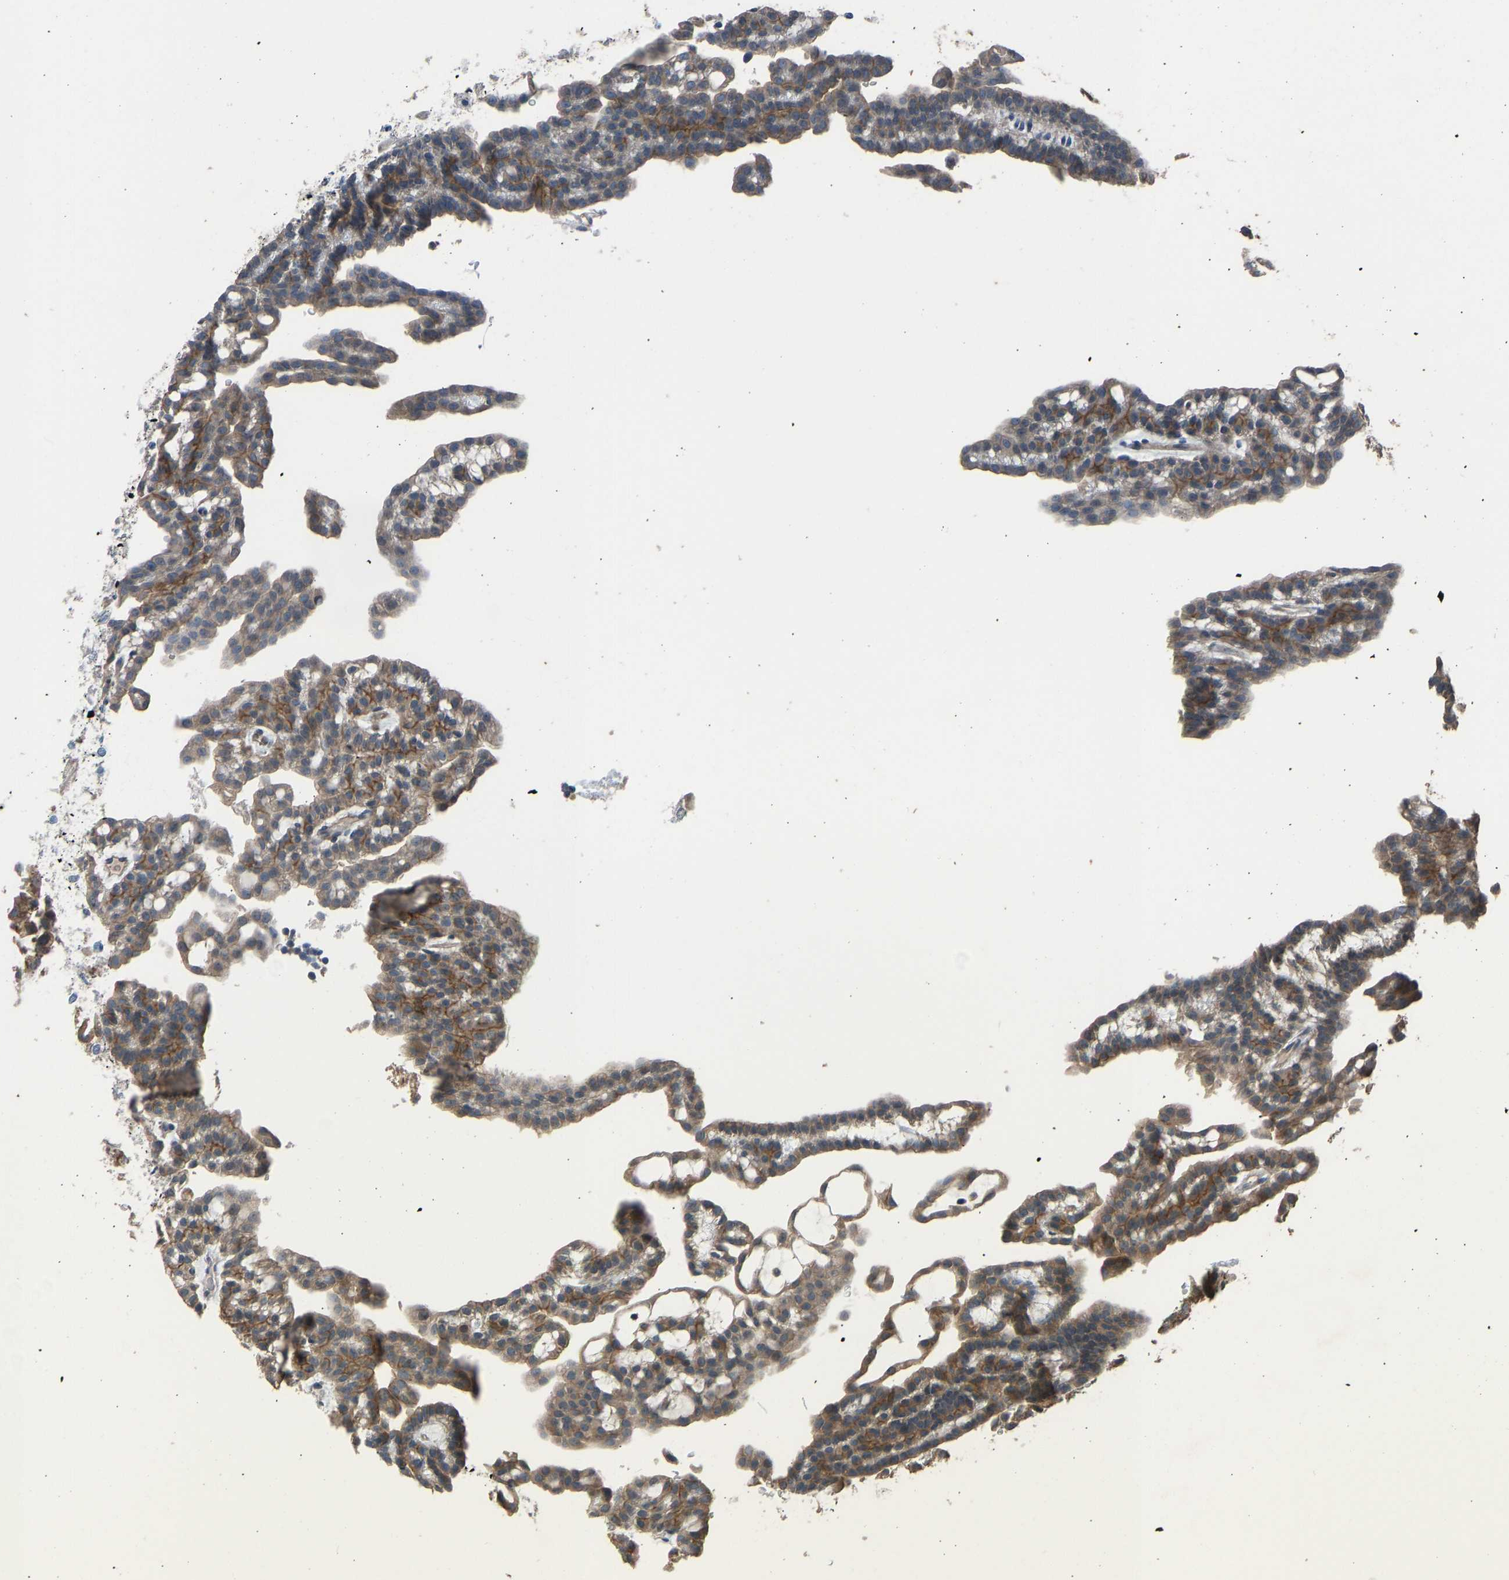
{"staining": {"intensity": "moderate", "quantity": ">75%", "location": "cytoplasmic/membranous"}, "tissue": "renal cancer", "cell_type": "Tumor cells", "image_type": "cancer", "snomed": [{"axis": "morphology", "description": "Adenocarcinoma, NOS"}, {"axis": "topography", "description": "Kidney"}], "caption": "There is medium levels of moderate cytoplasmic/membranous expression in tumor cells of renal adenocarcinoma, as demonstrated by immunohistochemical staining (brown color).", "gene": "SLC43A1", "patient": {"sex": "male", "age": 63}}